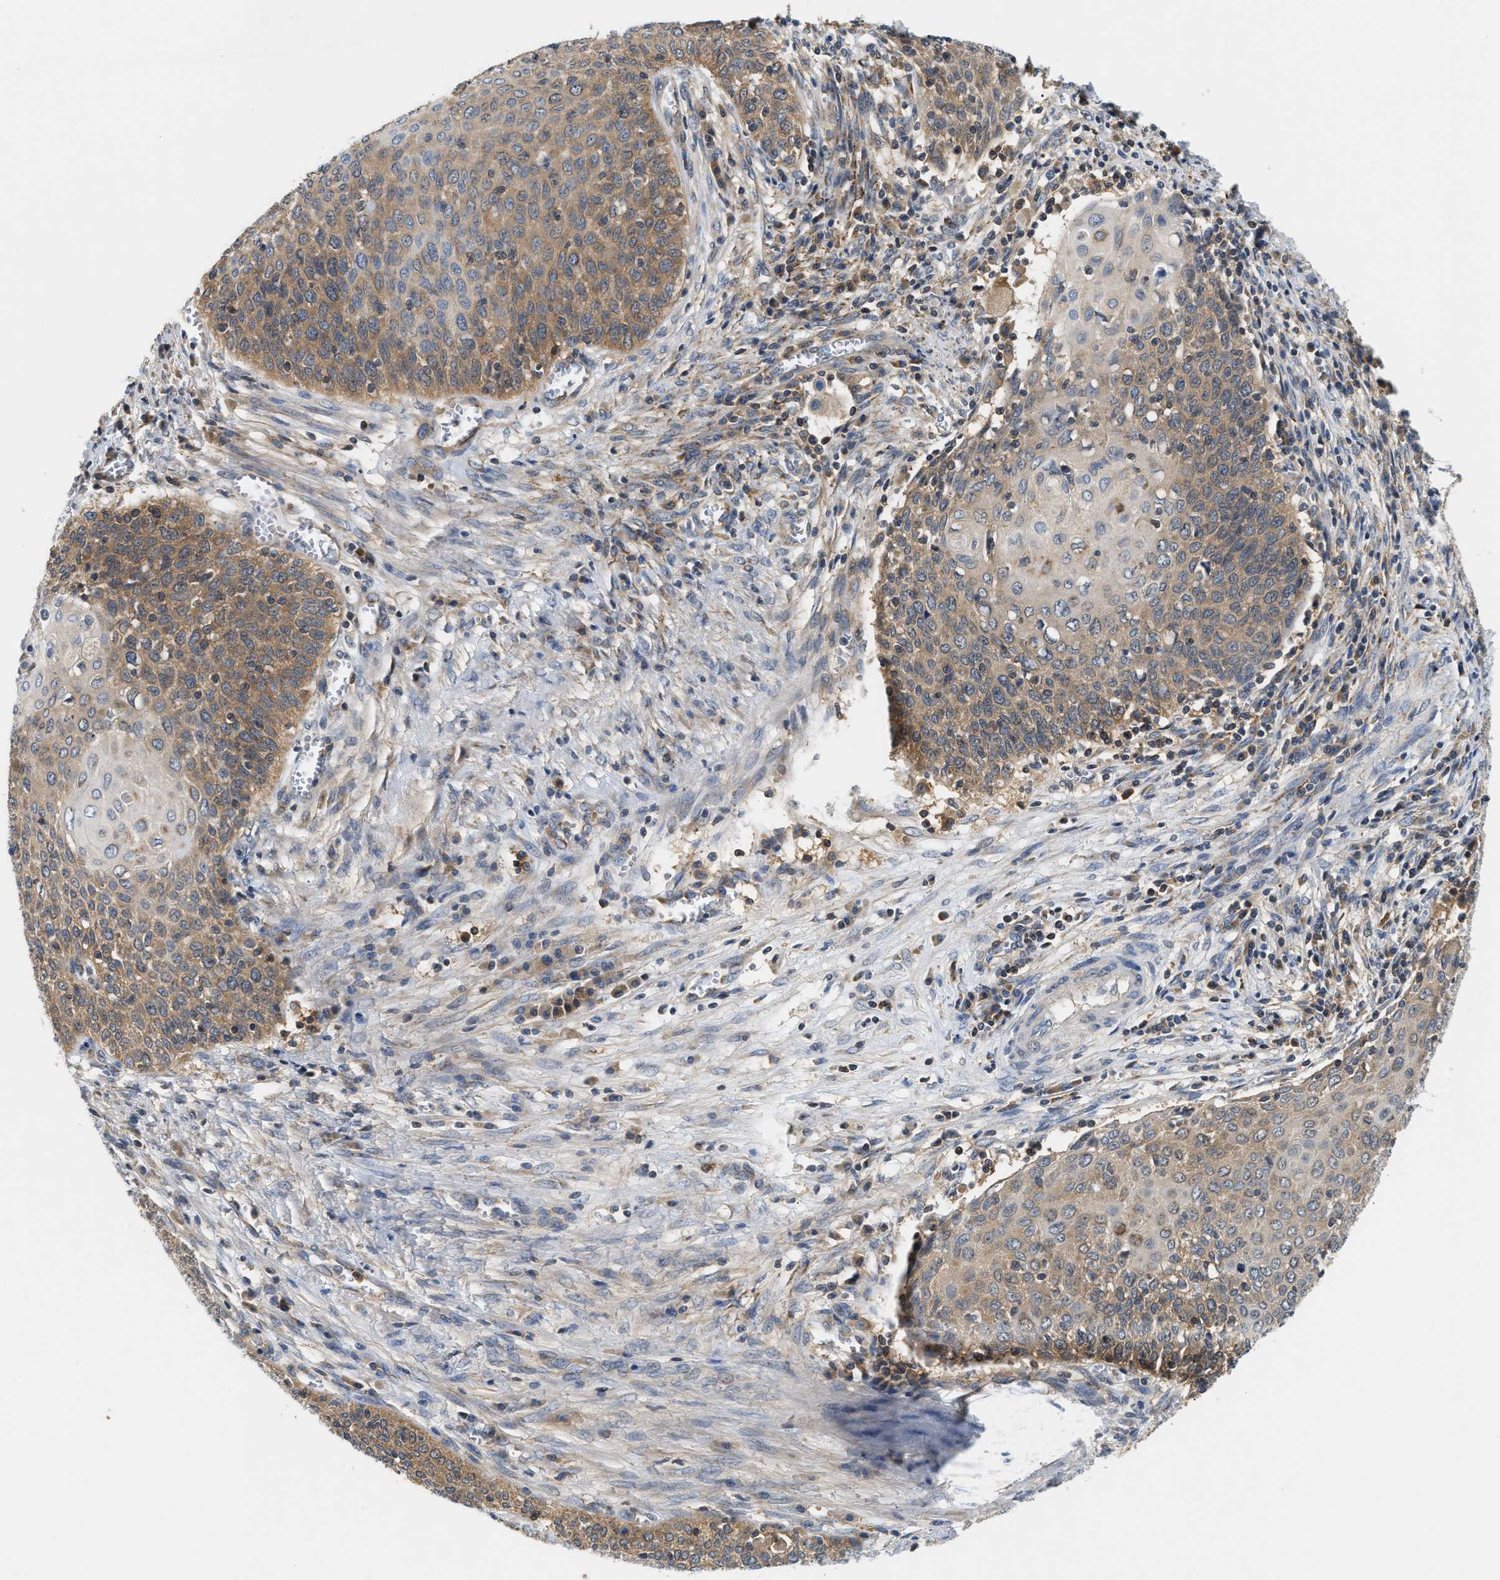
{"staining": {"intensity": "moderate", "quantity": "25%-75%", "location": "cytoplasmic/membranous"}, "tissue": "cervical cancer", "cell_type": "Tumor cells", "image_type": "cancer", "snomed": [{"axis": "morphology", "description": "Squamous cell carcinoma, NOS"}, {"axis": "topography", "description": "Cervix"}], "caption": "Immunohistochemical staining of human cervical cancer shows medium levels of moderate cytoplasmic/membranous protein staining in approximately 25%-75% of tumor cells. Nuclei are stained in blue.", "gene": "CCM2", "patient": {"sex": "female", "age": 39}}